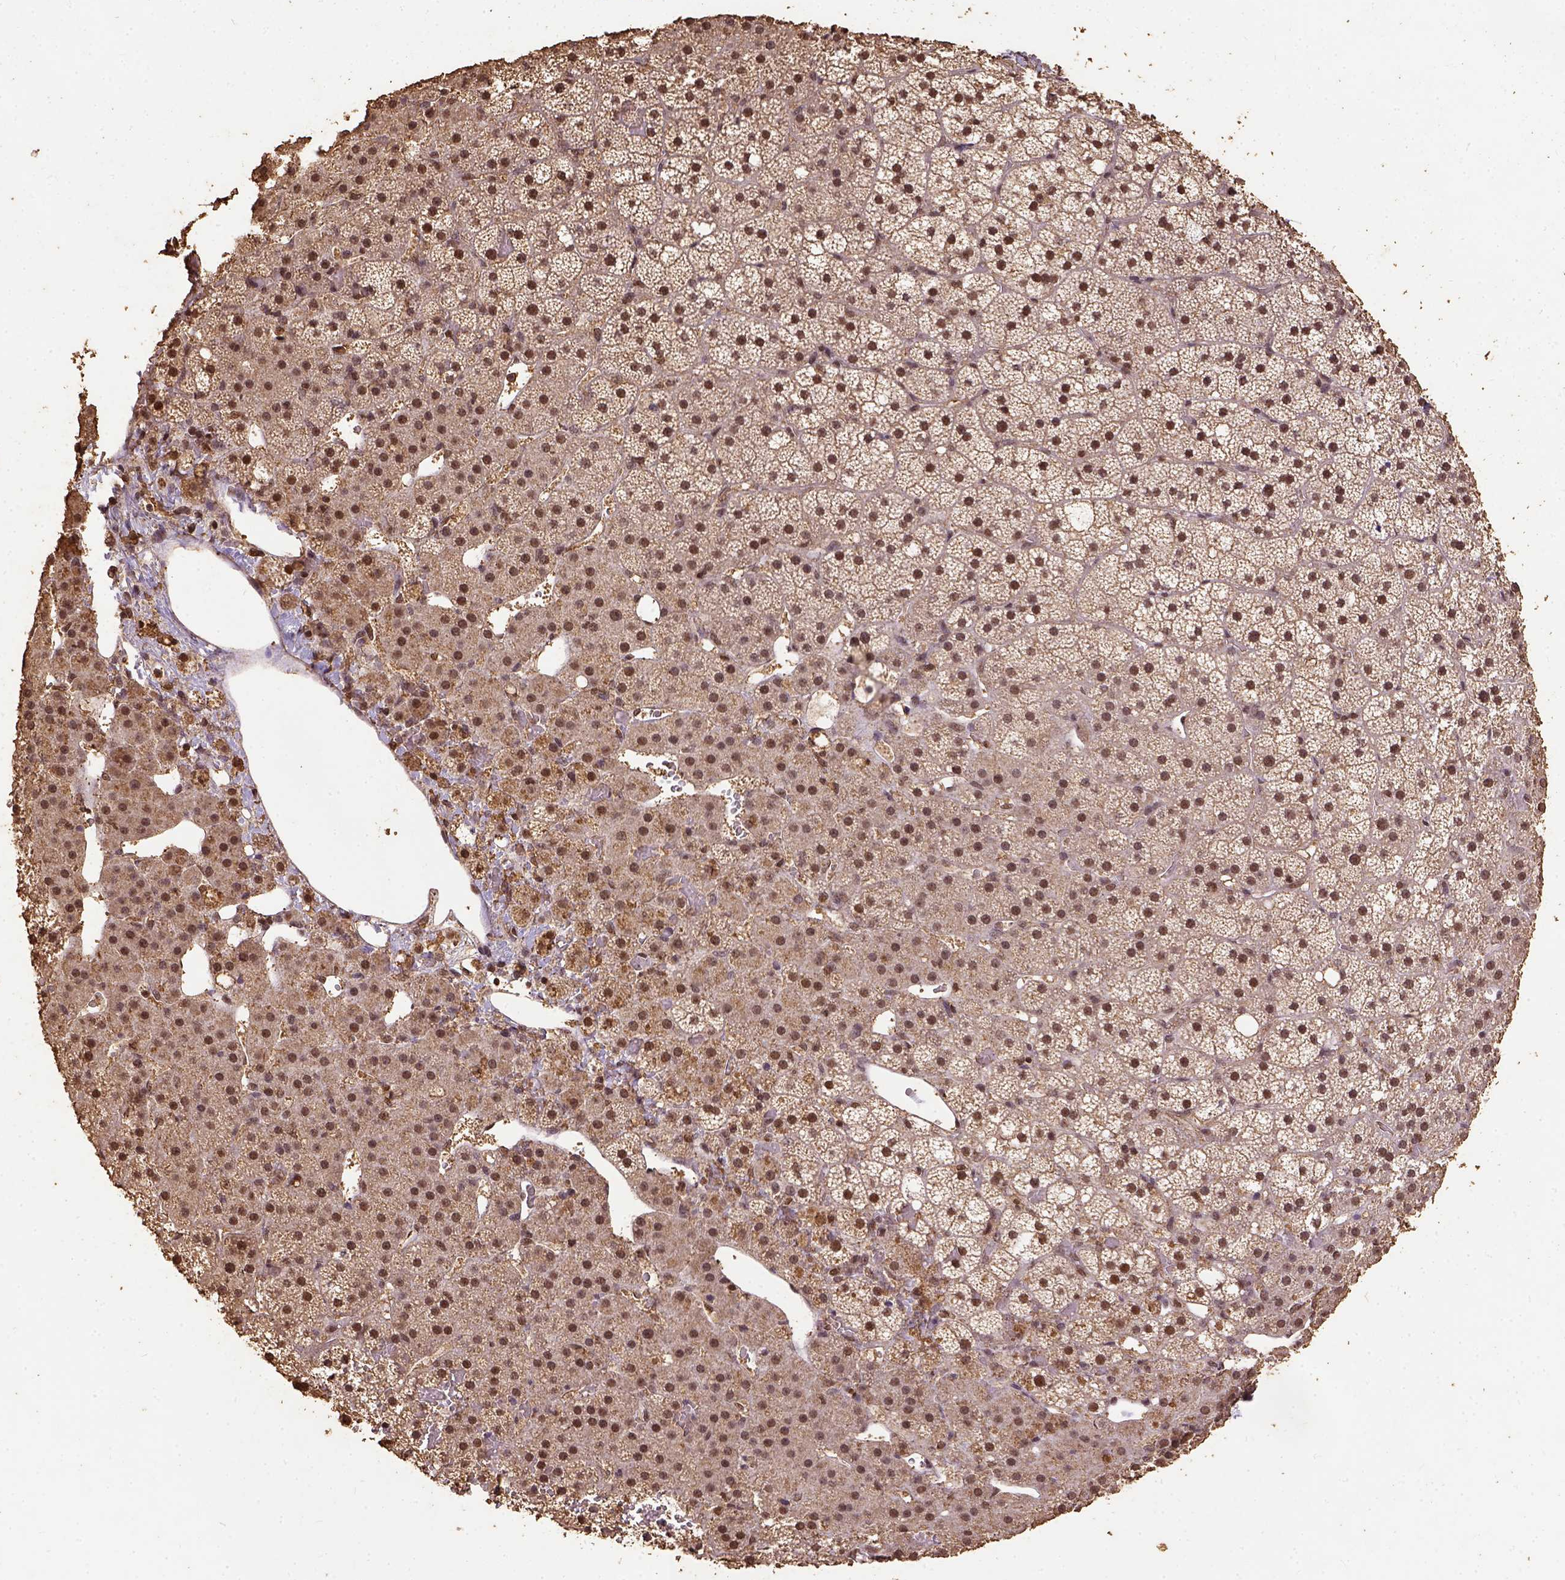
{"staining": {"intensity": "strong", "quantity": ">75%", "location": "cytoplasmic/membranous,nuclear"}, "tissue": "adrenal gland", "cell_type": "Glandular cells", "image_type": "normal", "snomed": [{"axis": "morphology", "description": "Normal tissue, NOS"}, {"axis": "topography", "description": "Adrenal gland"}], "caption": "A histopathology image of adrenal gland stained for a protein shows strong cytoplasmic/membranous,nuclear brown staining in glandular cells. The staining was performed using DAB (3,3'-diaminobenzidine), with brown indicating positive protein expression. Nuclei are stained blue with hematoxylin.", "gene": "NACC1", "patient": {"sex": "male", "age": 53}}